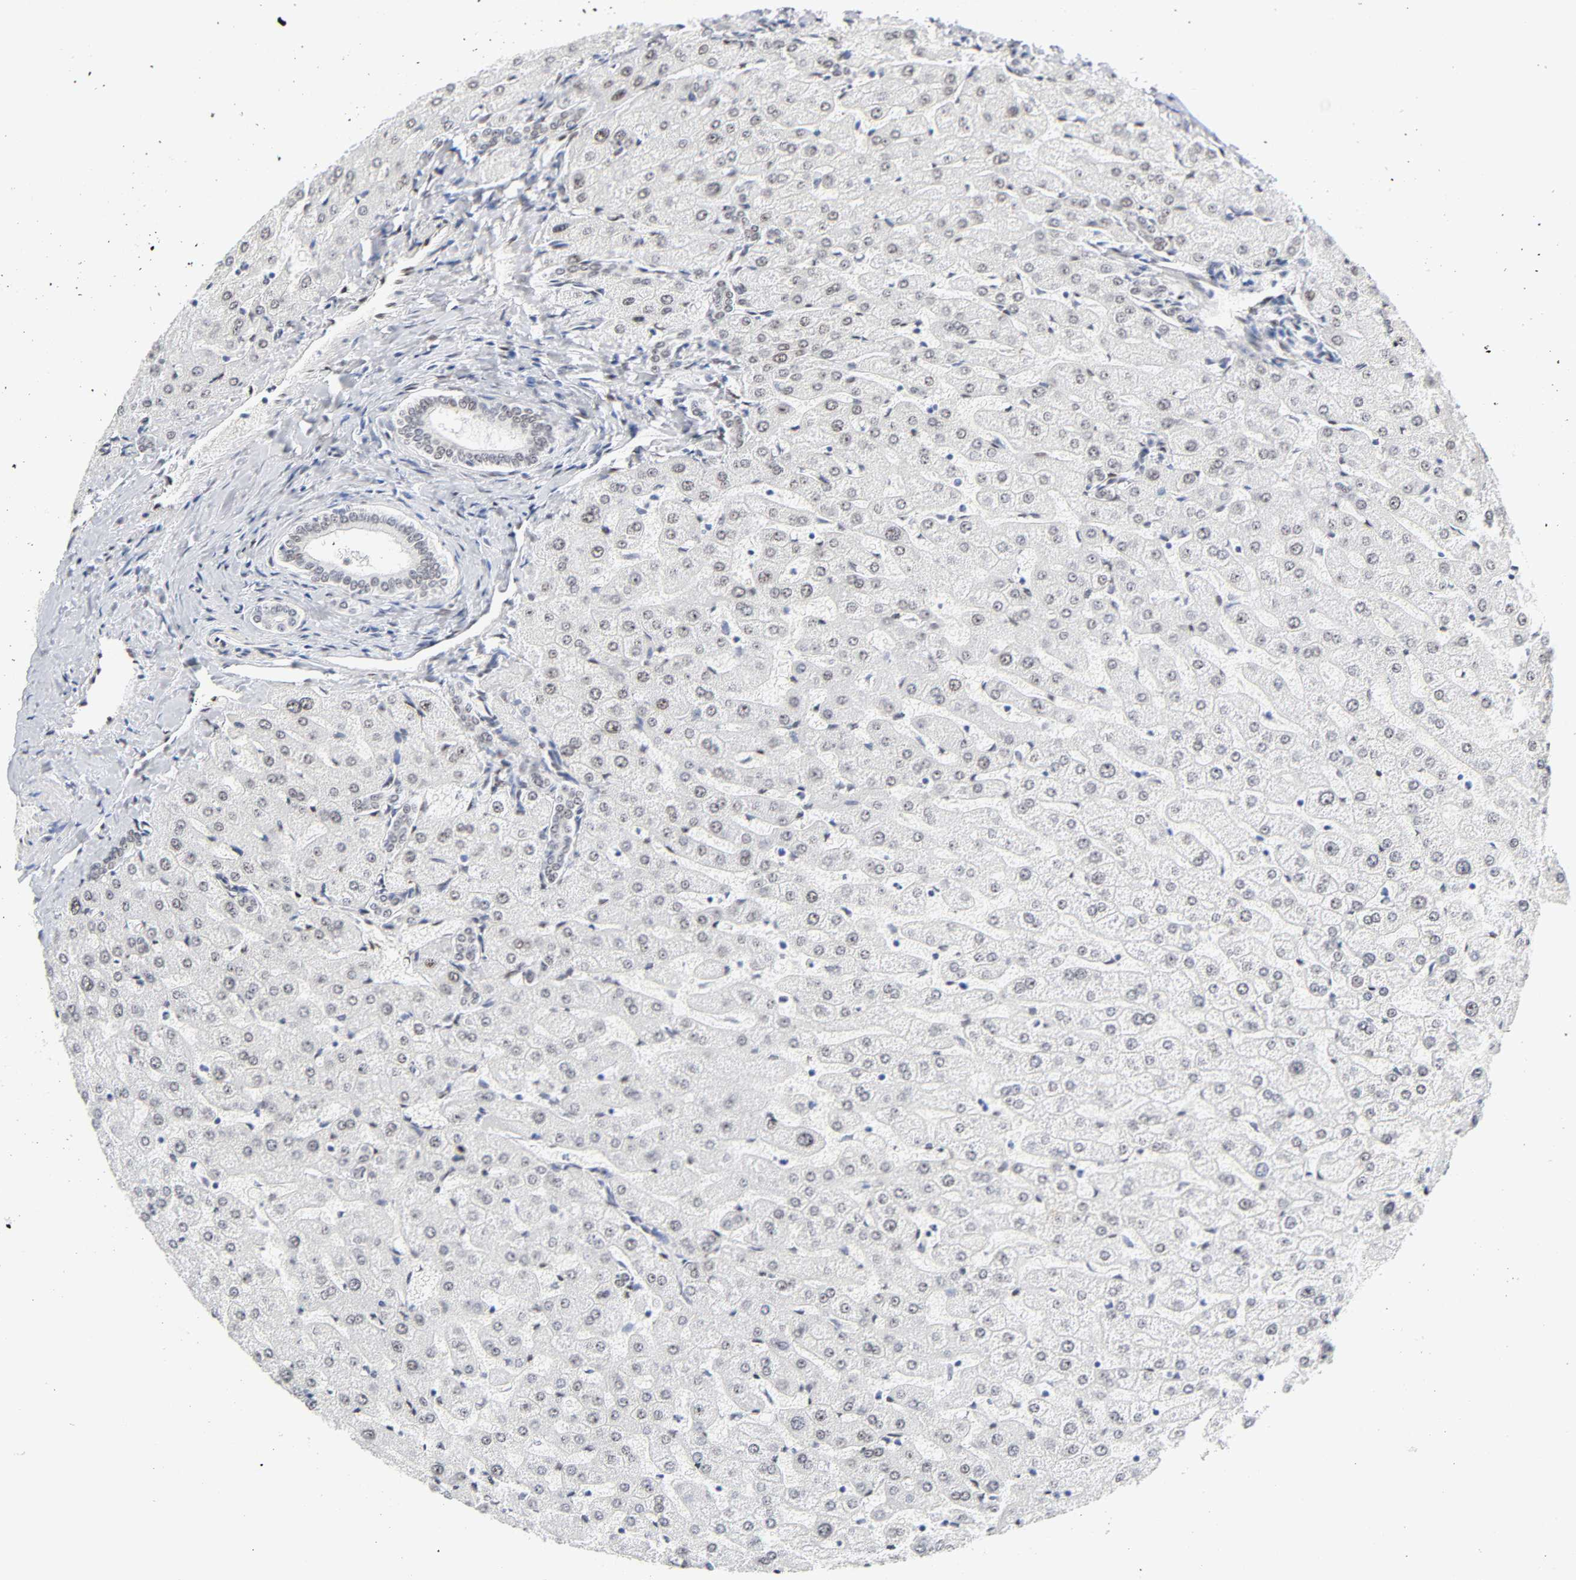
{"staining": {"intensity": "negative", "quantity": "none", "location": "none"}, "tissue": "liver", "cell_type": "Cholangiocytes", "image_type": "normal", "snomed": [{"axis": "morphology", "description": "Normal tissue, NOS"}, {"axis": "morphology", "description": "Fibrosis, NOS"}, {"axis": "topography", "description": "Liver"}], "caption": "Cholangiocytes show no significant protein positivity in normal liver.", "gene": "NFIC", "patient": {"sex": "female", "age": 29}}